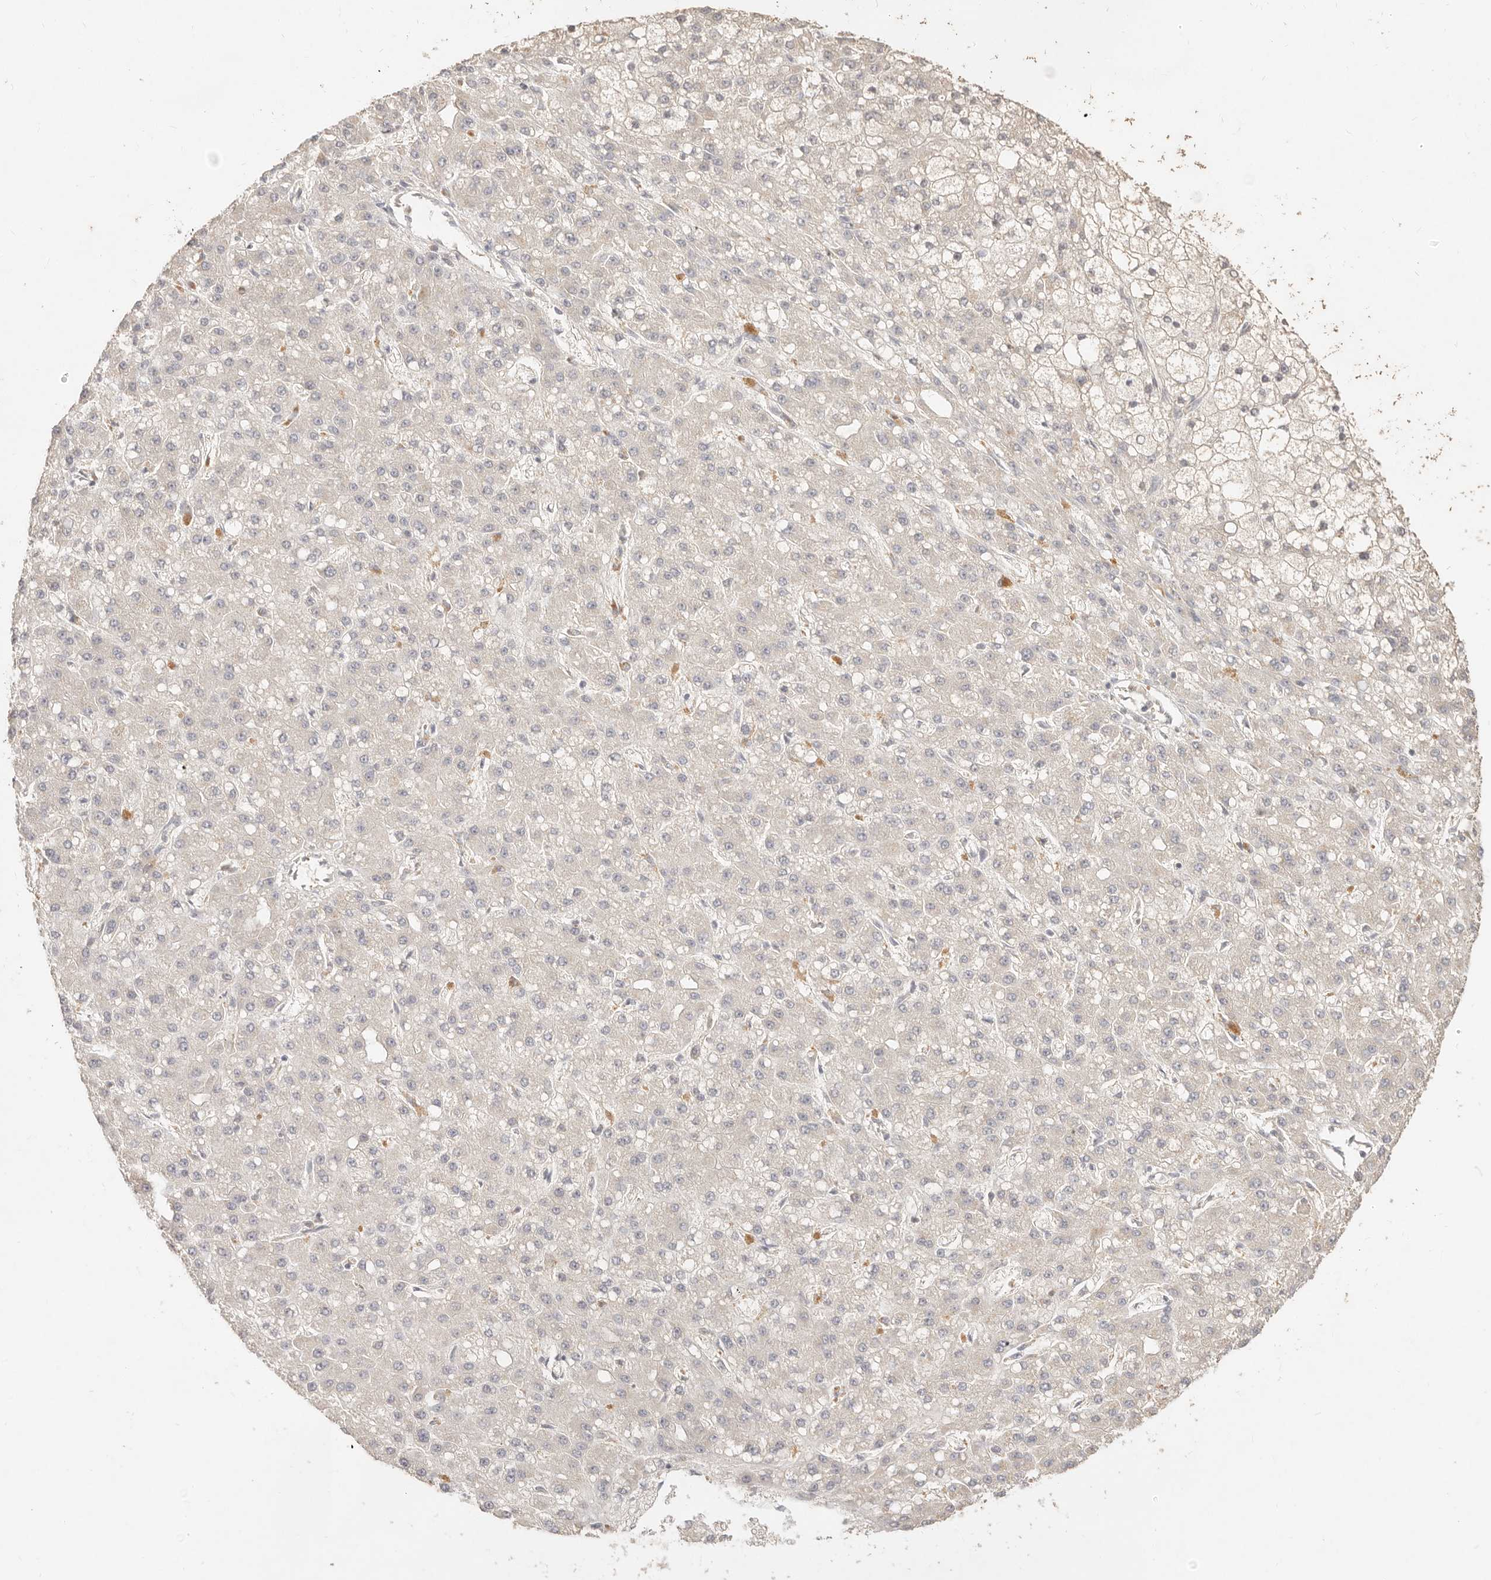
{"staining": {"intensity": "negative", "quantity": "none", "location": "none"}, "tissue": "liver cancer", "cell_type": "Tumor cells", "image_type": "cancer", "snomed": [{"axis": "morphology", "description": "Carcinoma, Hepatocellular, NOS"}, {"axis": "topography", "description": "Liver"}], "caption": "Image shows no significant protein staining in tumor cells of liver cancer (hepatocellular carcinoma). (Brightfield microscopy of DAB IHC at high magnification).", "gene": "NECAP2", "patient": {"sex": "male", "age": 67}}